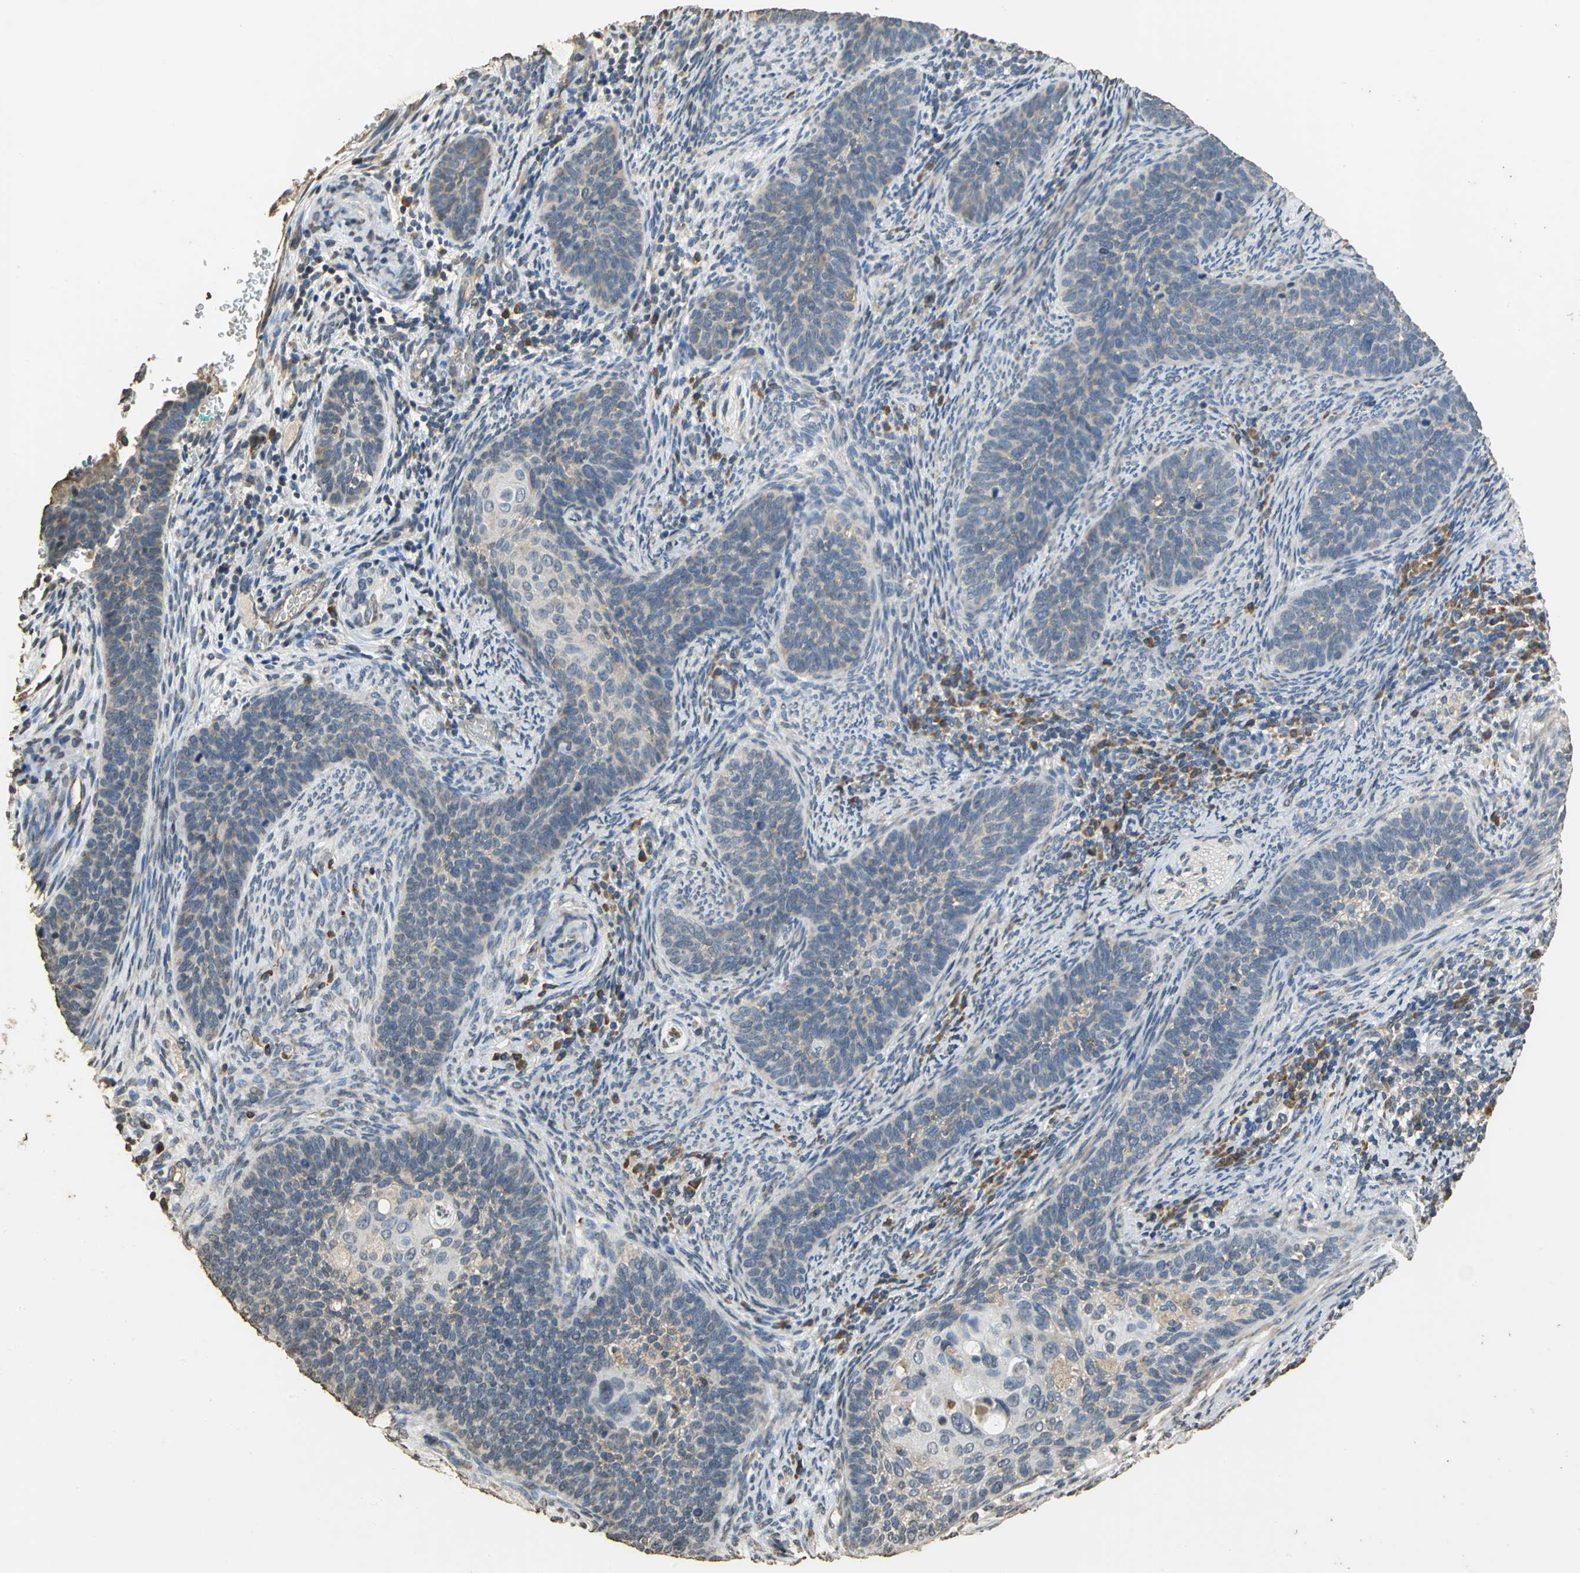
{"staining": {"intensity": "weak", "quantity": "25%-75%", "location": "cytoplasmic/membranous"}, "tissue": "cervical cancer", "cell_type": "Tumor cells", "image_type": "cancer", "snomed": [{"axis": "morphology", "description": "Squamous cell carcinoma, NOS"}, {"axis": "topography", "description": "Cervix"}], "caption": "An image of cervical squamous cell carcinoma stained for a protein demonstrates weak cytoplasmic/membranous brown staining in tumor cells.", "gene": "ACSL4", "patient": {"sex": "female", "age": 33}}